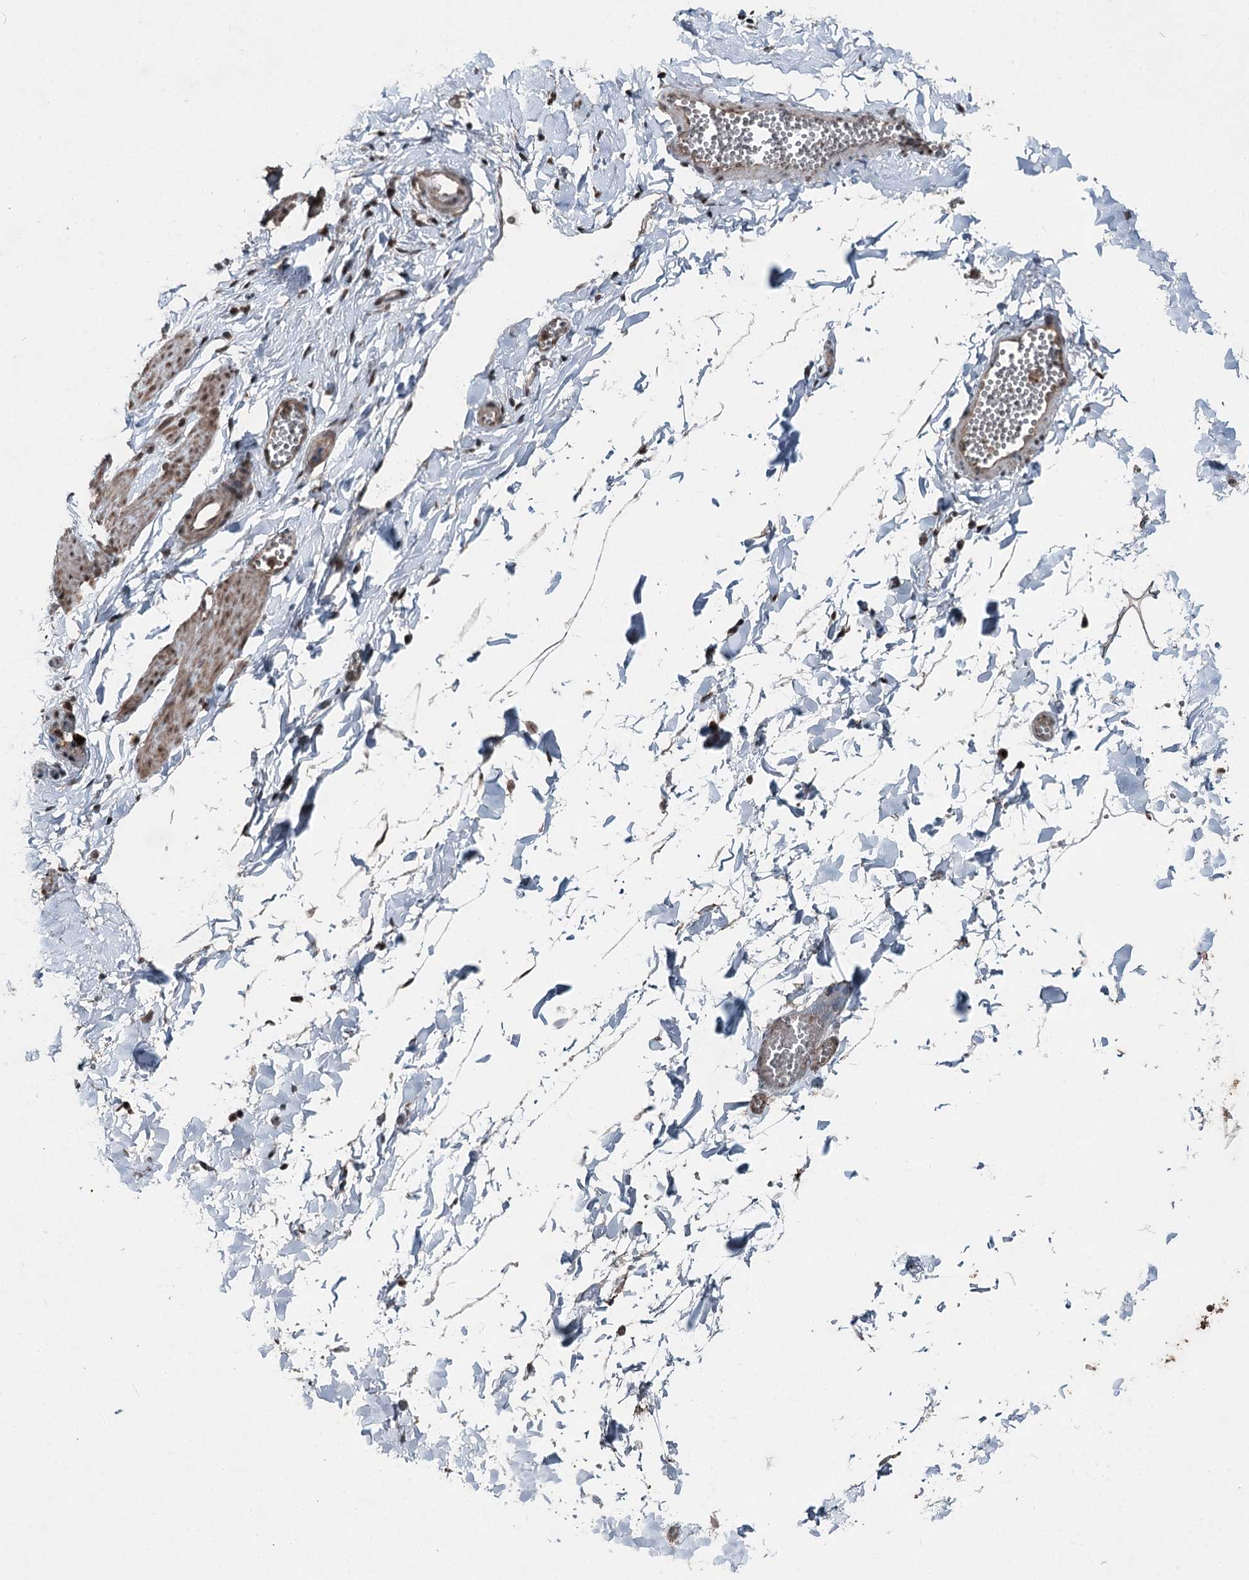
{"staining": {"intensity": "strong", "quantity": ">75%", "location": "nuclear"}, "tissue": "adipose tissue", "cell_type": "Adipocytes", "image_type": "normal", "snomed": [{"axis": "morphology", "description": "Normal tissue, NOS"}, {"axis": "topography", "description": "Gallbladder"}, {"axis": "topography", "description": "Peripheral nerve tissue"}], "caption": "This is an image of IHC staining of benign adipose tissue, which shows strong positivity in the nuclear of adipocytes.", "gene": "BORCS7", "patient": {"sex": "male", "age": 38}}